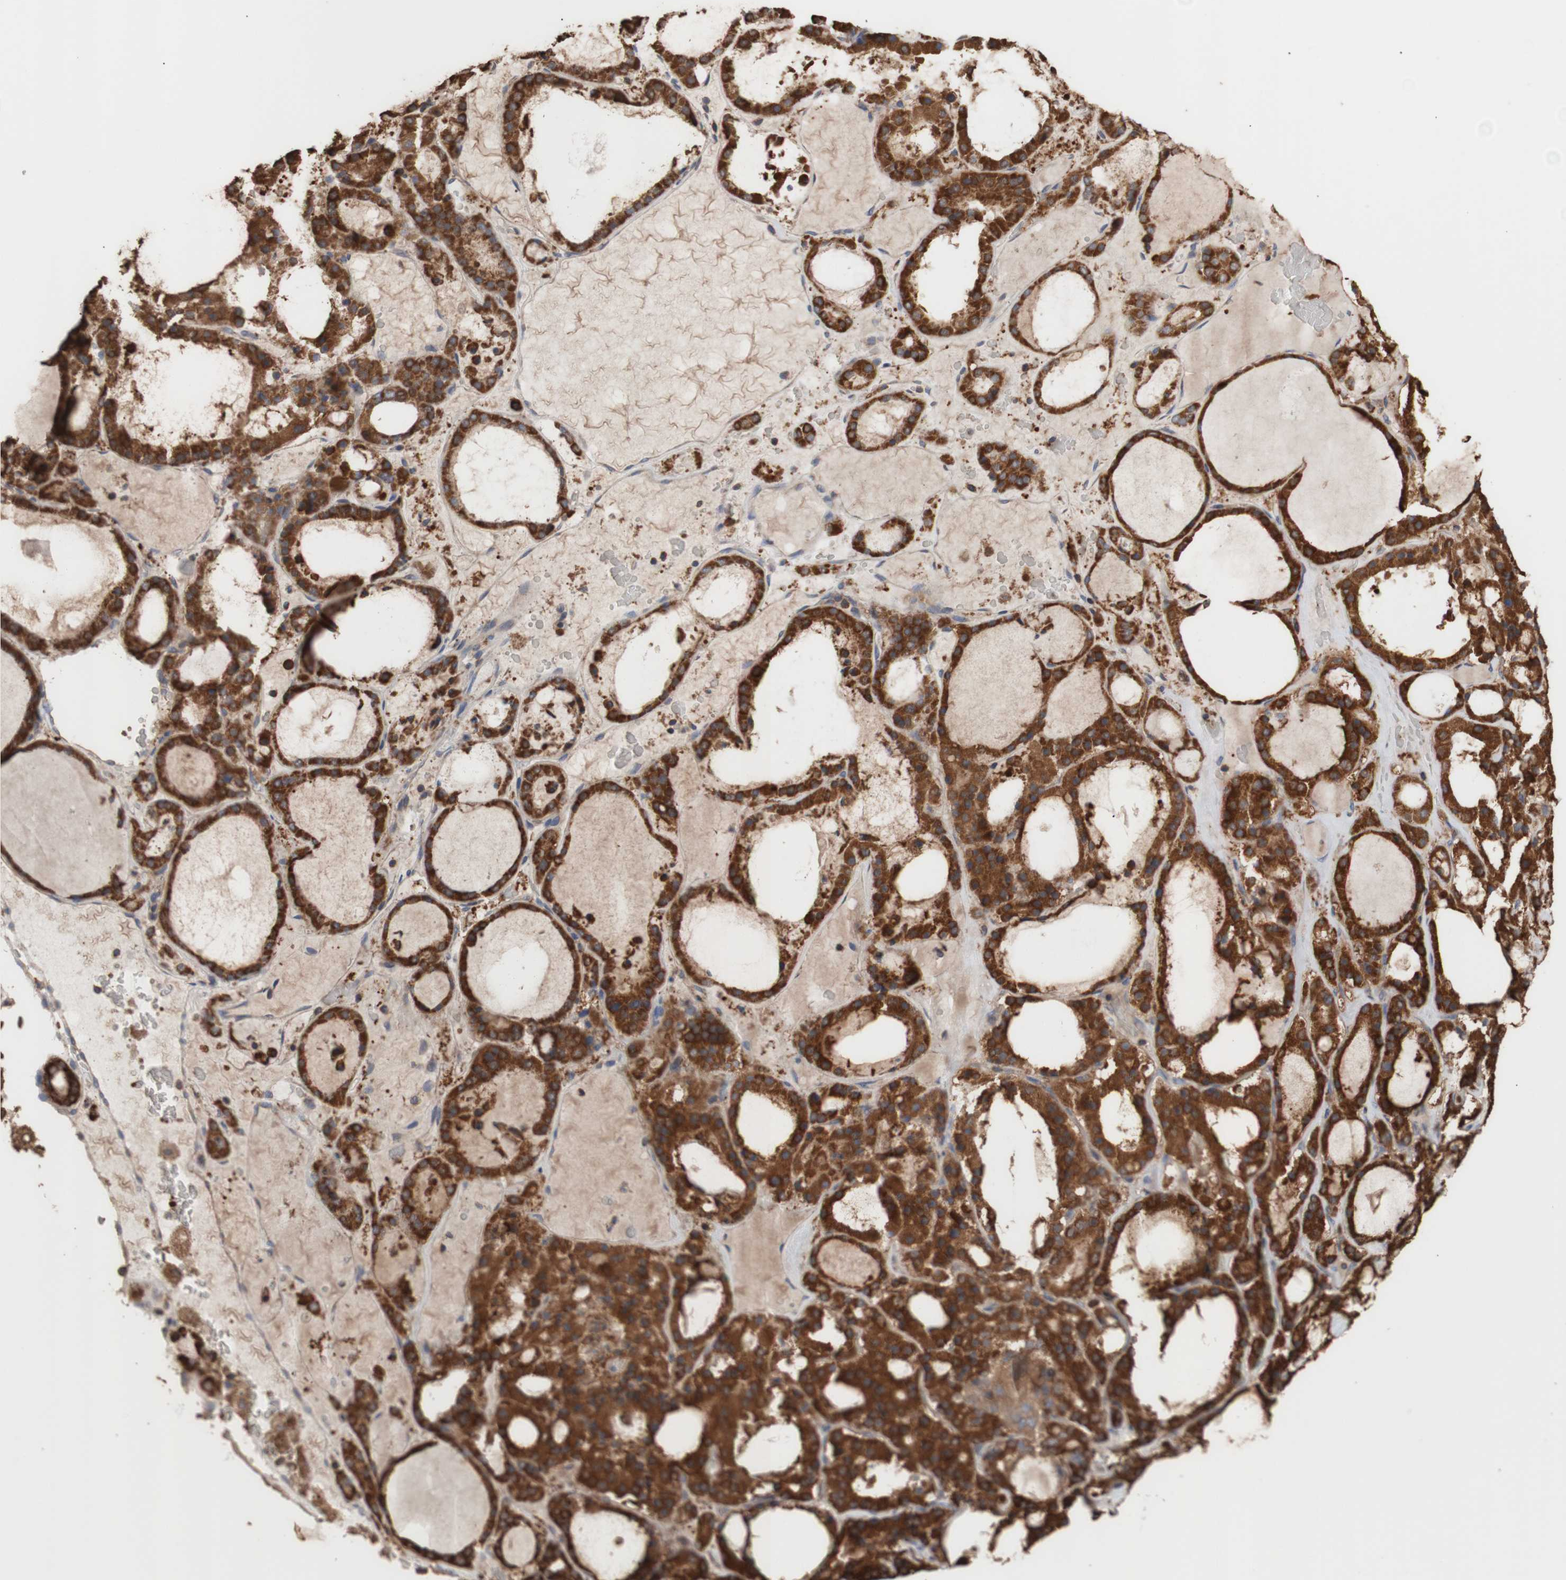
{"staining": {"intensity": "strong", "quantity": ">75%", "location": "cytoplasmic/membranous"}, "tissue": "thyroid gland", "cell_type": "Glandular cells", "image_type": "normal", "snomed": [{"axis": "morphology", "description": "Normal tissue, NOS"}, {"axis": "morphology", "description": "Carcinoma, NOS"}, {"axis": "topography", "description": "Thyroid gland"}], "caption": "Immunohistochemistry (IHC) (DAB (3,3'-diaminobenzidine)) staining of unremarkable thyroid gland shows strong cytoplasmic/membranous protein expression in about >75% of glandular cells.", "gene": "ALDH9A1", "patient": {"sex": "female", "age": 86}}